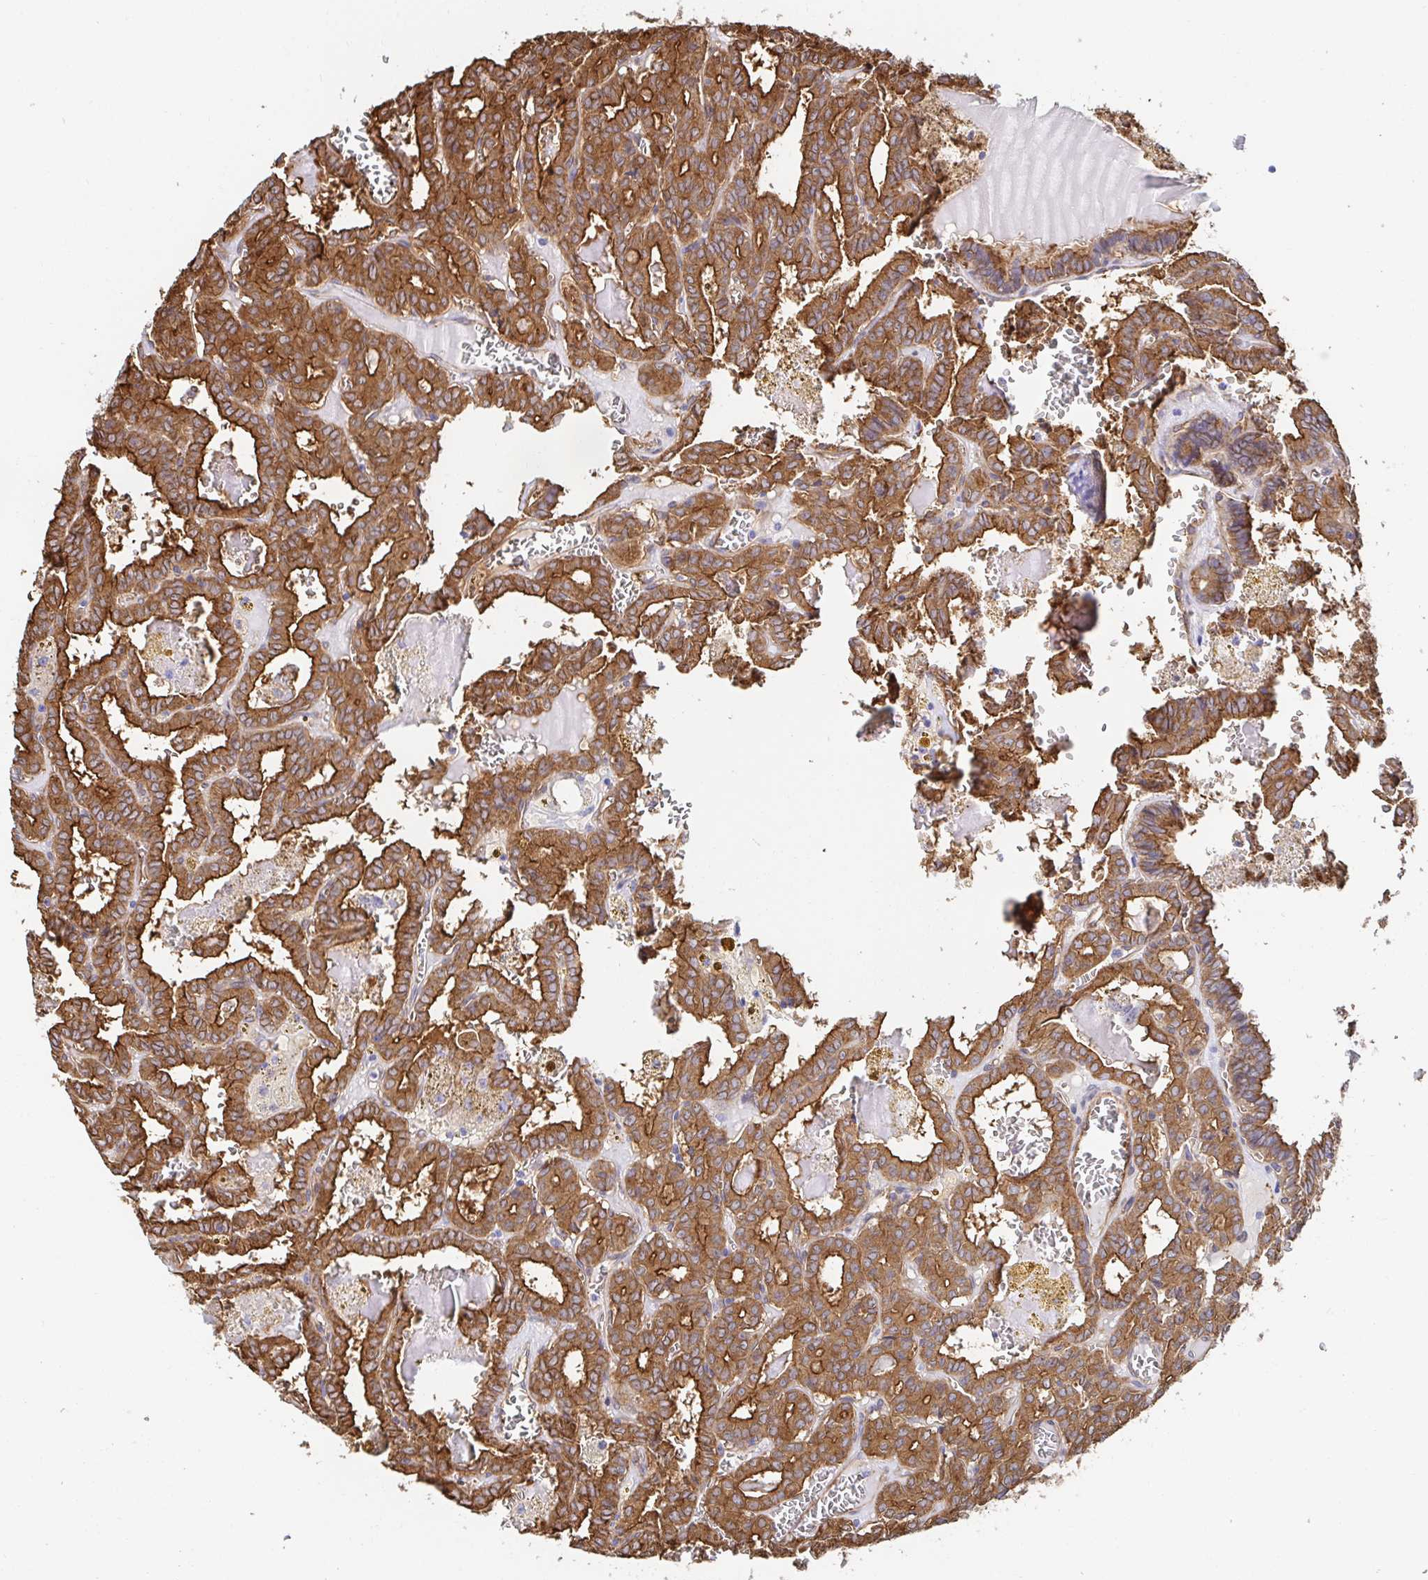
{"staining": {"intensity": "strong", "quantity": ">75%", "location": "cytoplasmic/membranous"}, "tissue": "thyroid cancer", "cell_type": "Tumor cells", "image_type": "cancer", "snomed": [{"axis": "morphology", "description": "Papillary adenocarcinoma, NOS"}, {"axis": "topography", "description": "Thyroid gland"}], "caption": "Thyroid cancer tissue displays strong cytoplasmic/membranous positivity in approximately >75% of tumor cells (DAB (3,3'-diaminobenzidine) = brown stain, brightfield microscopy at high magnification).", "gene": "CTTN", "patient": {"sex": "female", "age": 39}}